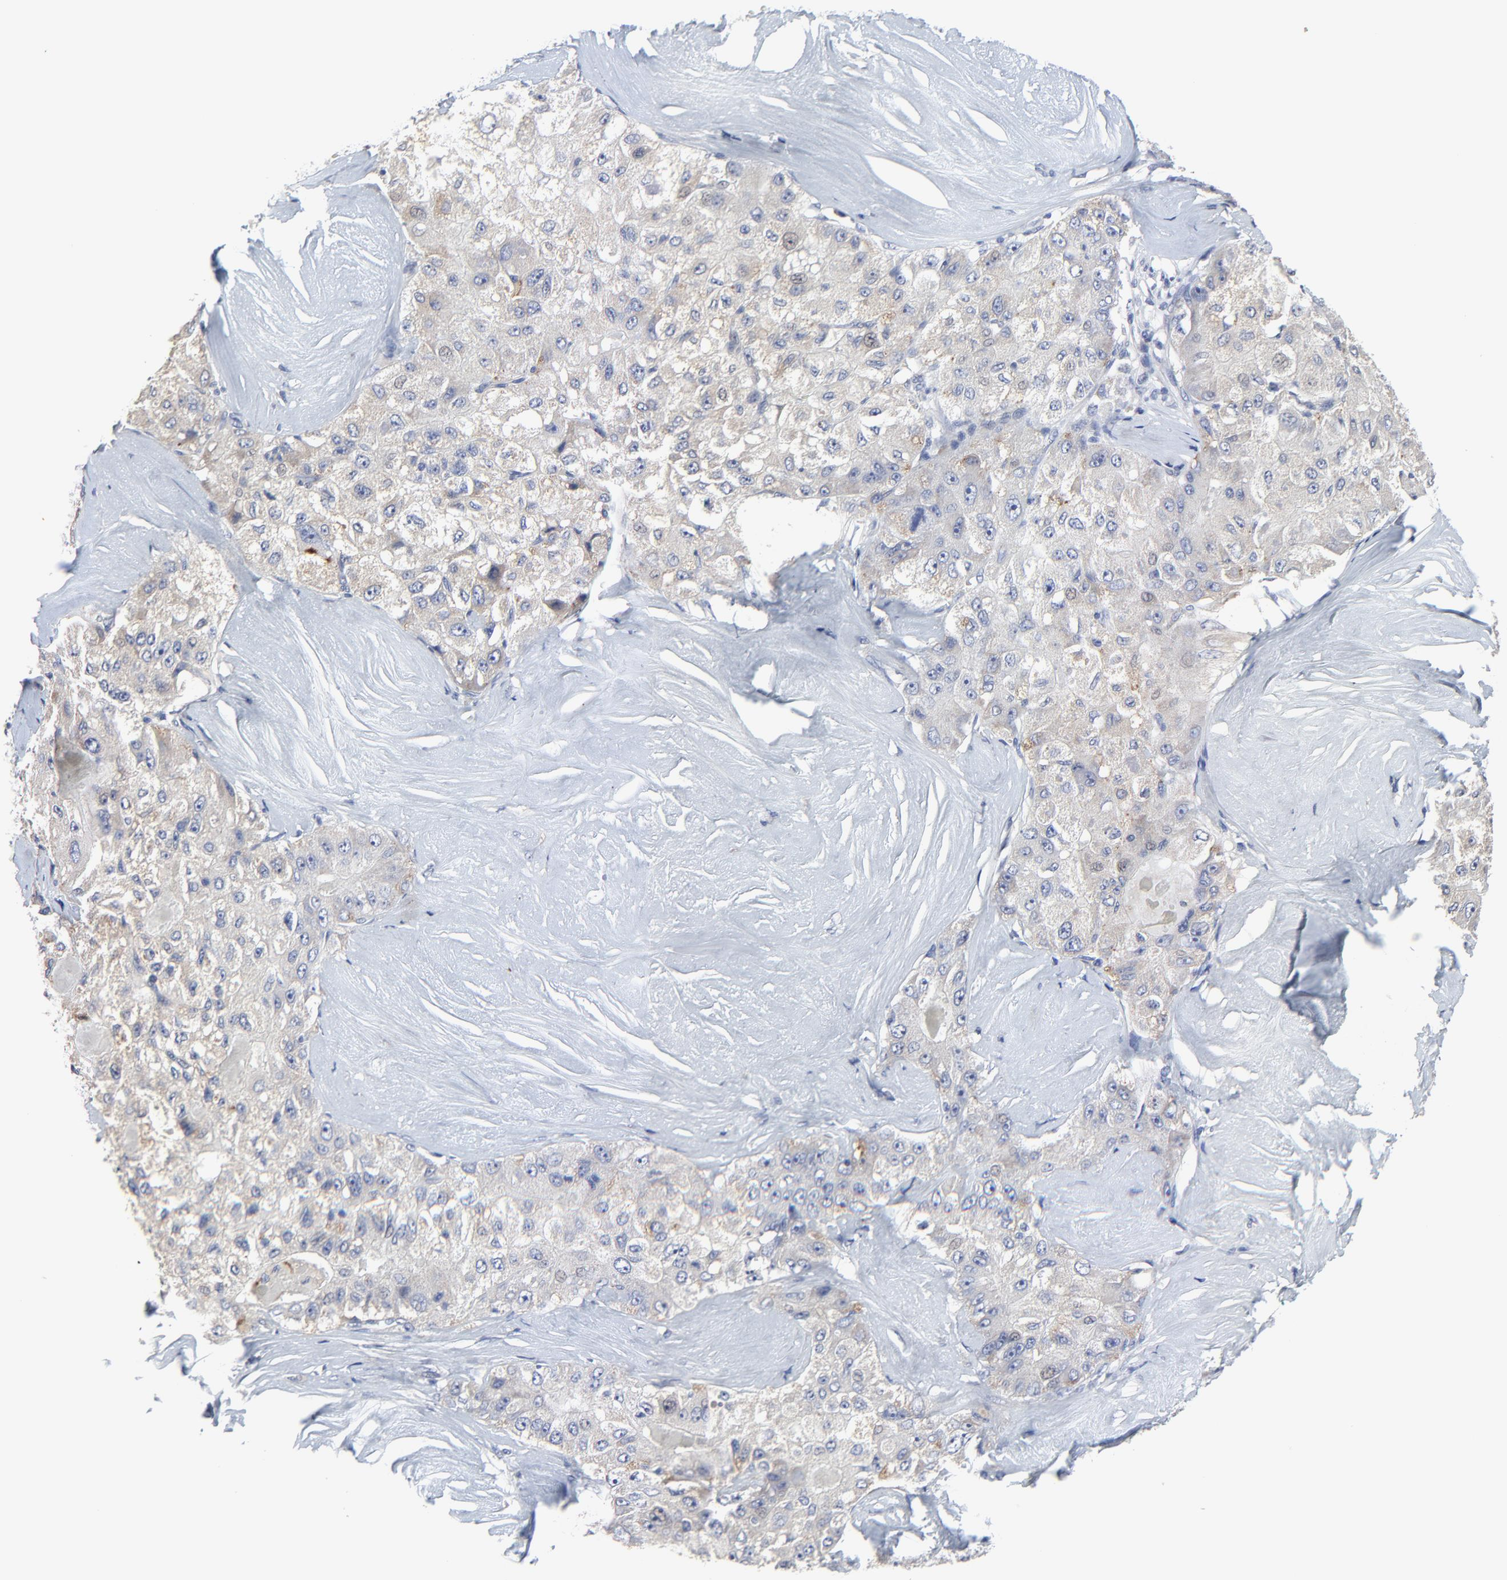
{"staining": {"intensity": "moderate", "quantity": ">75%", "location": "cytoplasmic/membranous"}, "tissue": "liver cancer", "cell_type": "Tumor cells", "image_type": "cancer", "snomed": [{"axis": "morphology", "description": "Carcinoma, Hepatocellular, NOS"}, {"axis": "topography", "description": "Liver"}], "caption": "An immunohistochemistry (IHC) micrograph of tumor tissue is shown. Protein staining in brown shows moderate cytoplasmic/membranous positivity in hepatocellular carcinoma (liver) within tumor cells.", "gene": "DHRSX", "patient": {"sex": "male", "age": 80}}